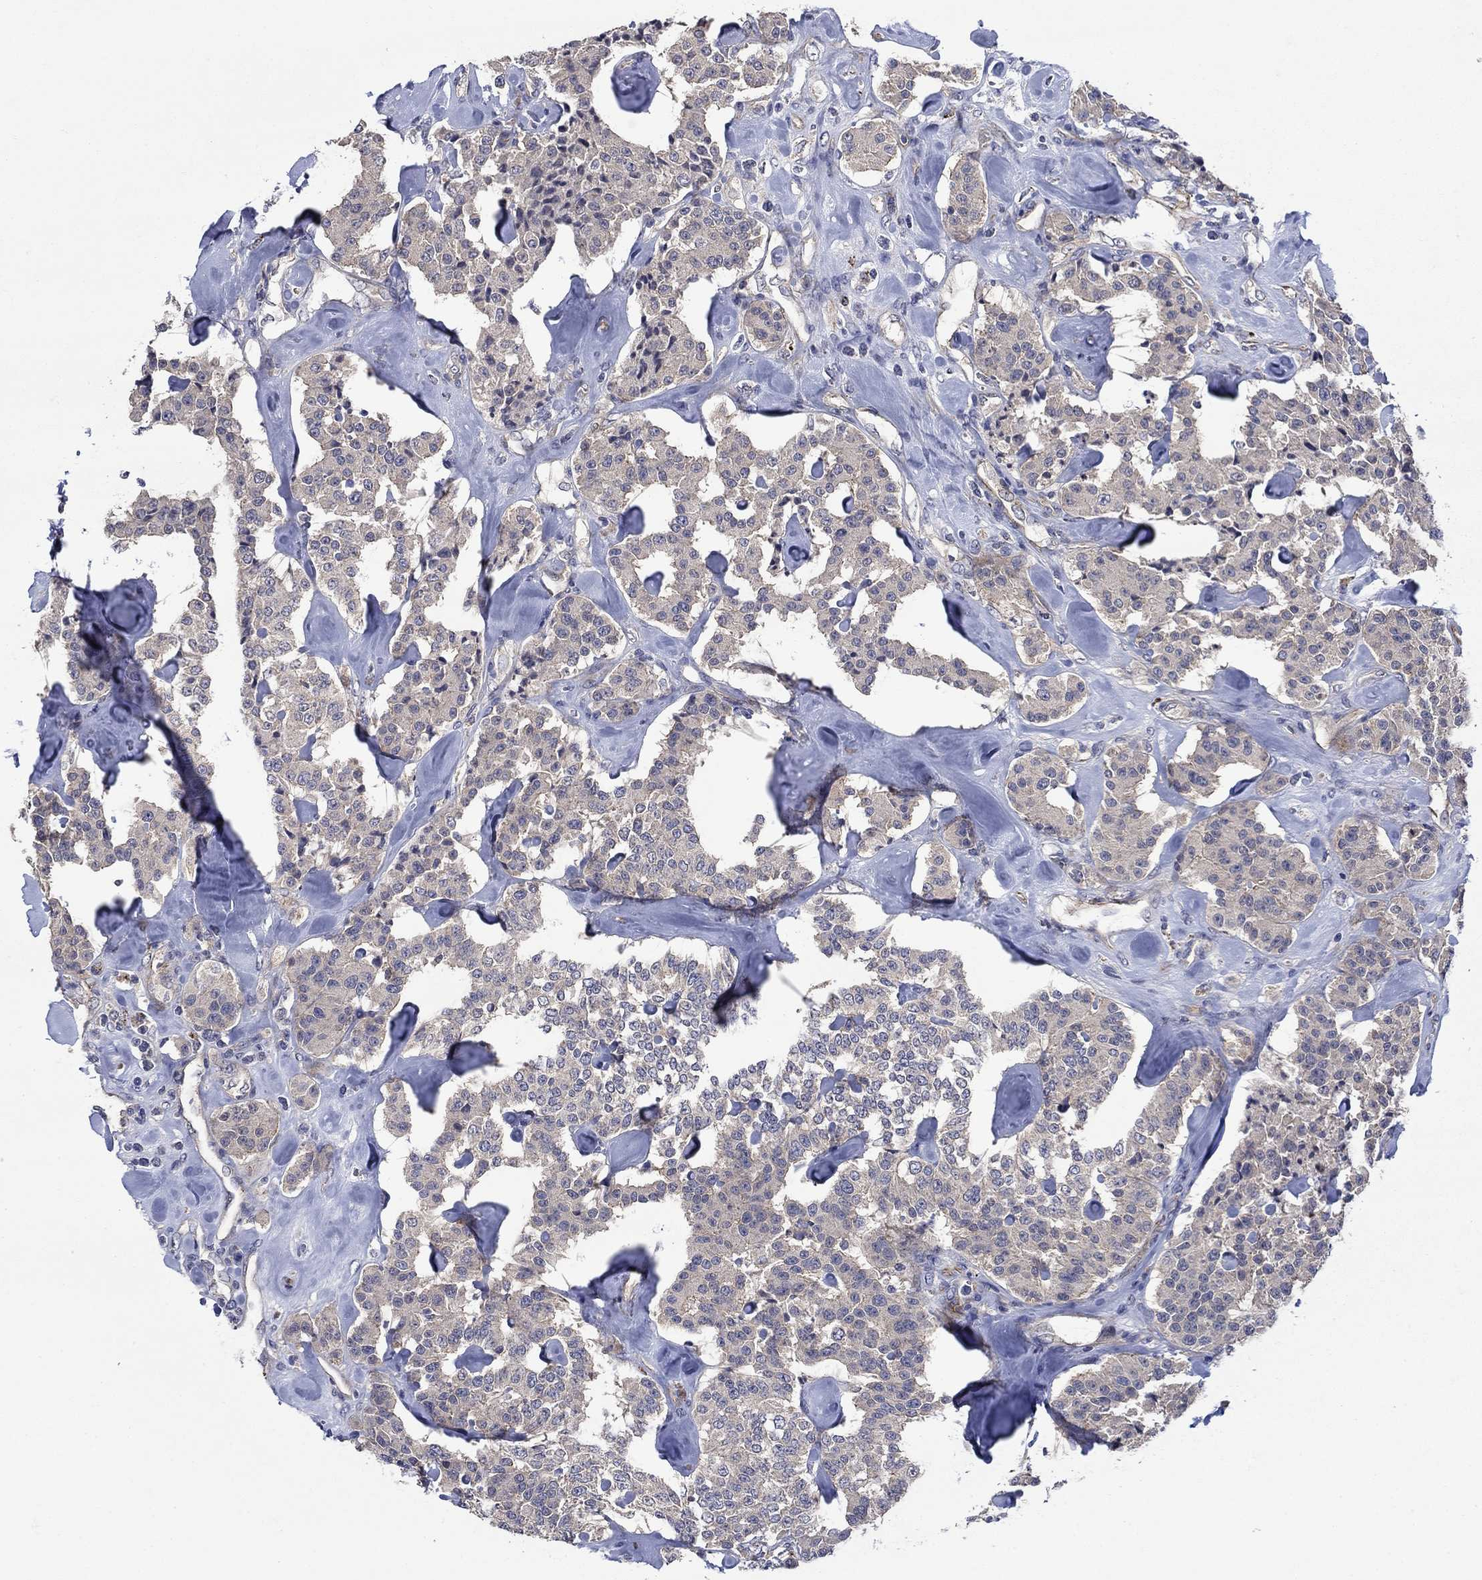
{"staining": {"intensity": "negative", "quantity": "none", "location": "none"}, "tissue": "carcinoid", "cell_type": "Tumor cells", "image_type": "cancer", "snomed": [{"axis": "morphology", "description": "Carcinoid, malignant, NOS"}, {"axis": "topography", "description": "Pancreas"}], "caption": "Tumor cells are negative for protein expression in human carcinoid.", "gene": "SLC7A1", "patient": {"sex": "male", "age": 41}}